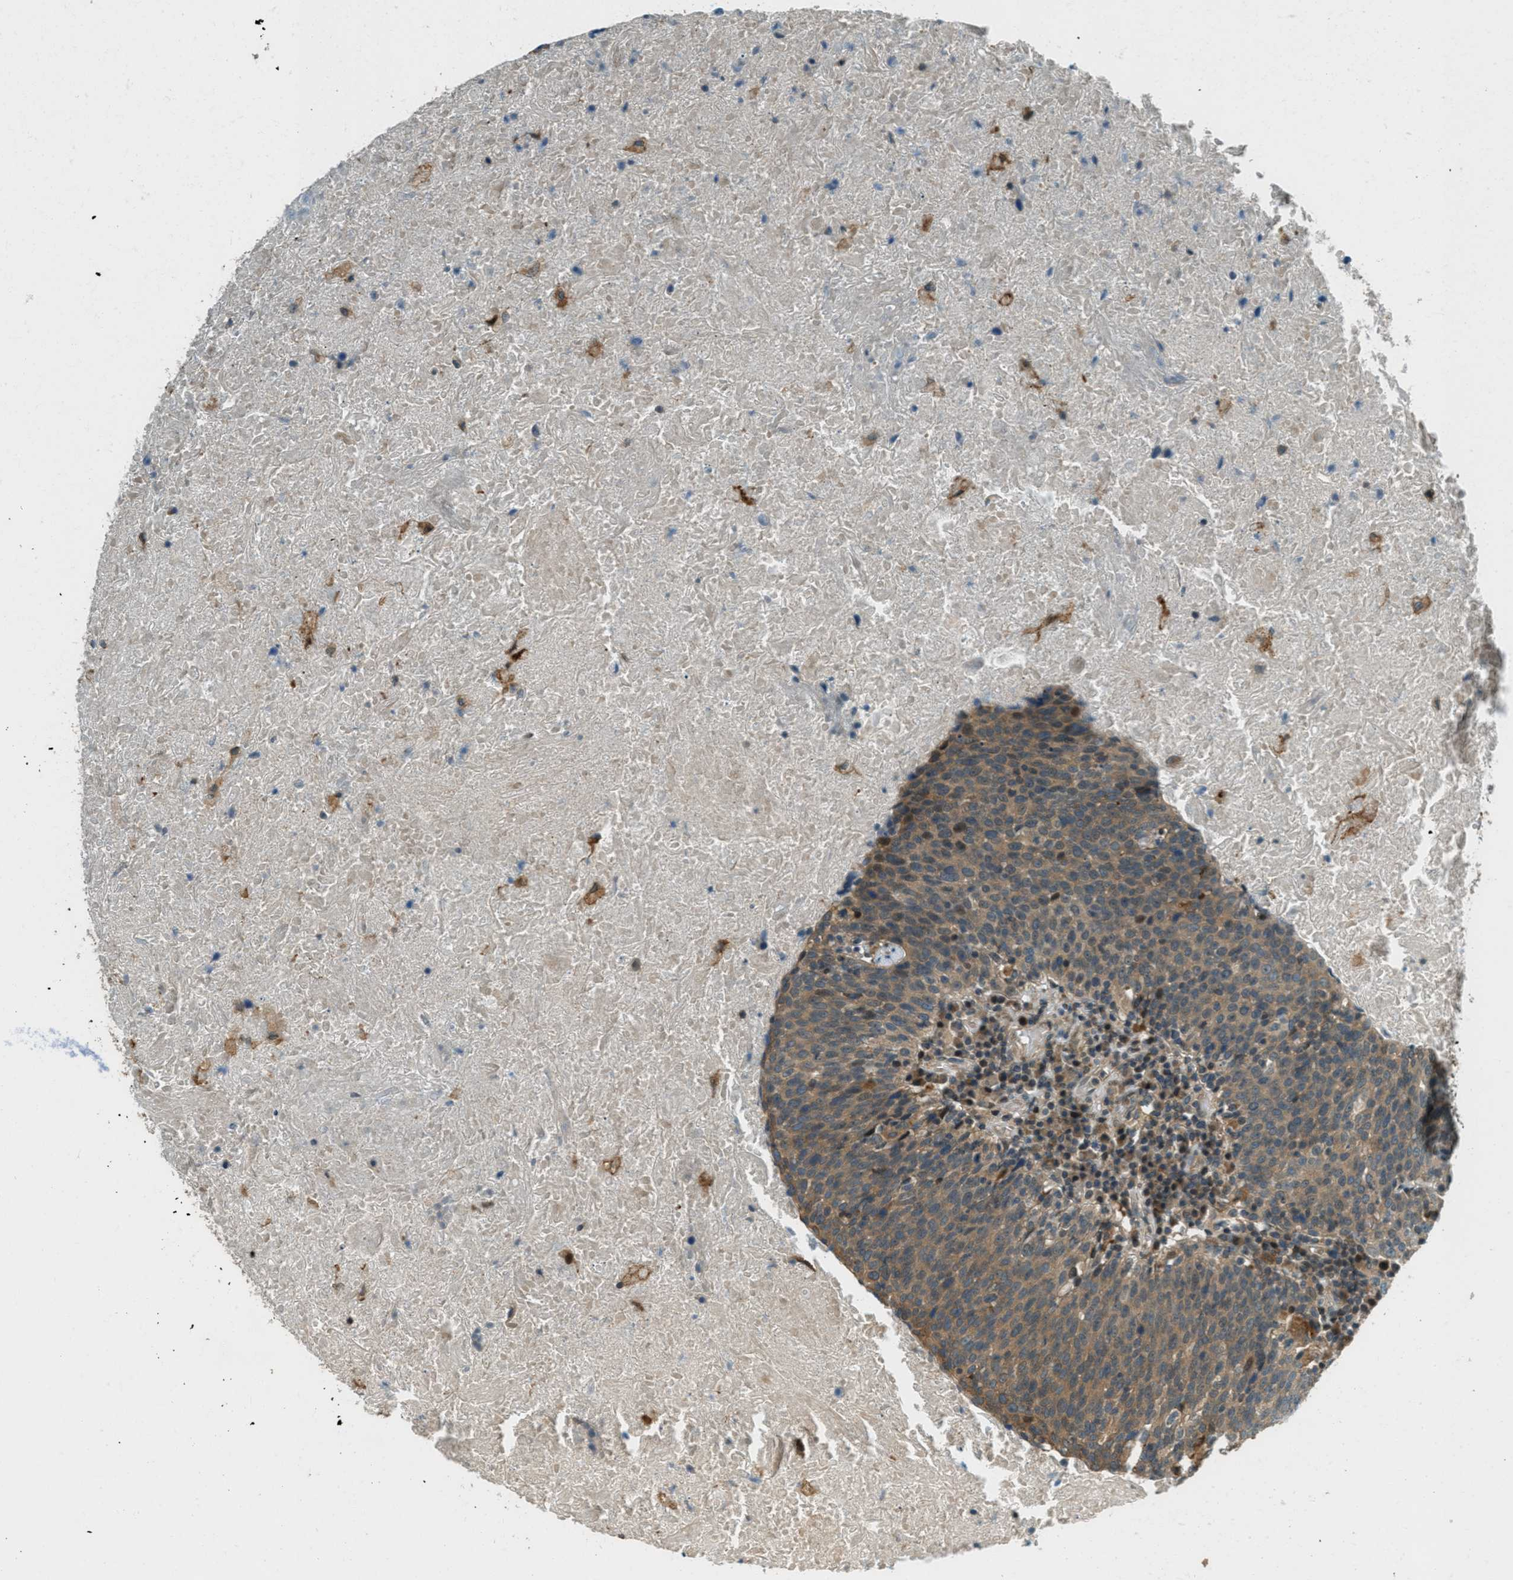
{"staining": {"intensity": "moderate", "quantity": ">75%", "location": "cytoplasmic/membranous"}, "tissue": "head and neck cancer", "cell_type": "Tumor cells", "image_type": "cancer", "snomed": [{"axis": "morphology", "description": "Squamous cell carcinoma, NOS"}, {"axis": "morphology", "description": "Squamous cell carcinoma, metastatic, NOS"}, {"axis": "topography", "description": "Lymph node"}, {"axis": "topography", "description": "Head-Neck"}], "caption": "This histopathology image demonstrates immunohistochemistry (IHC) staining of human head and neck cancer, with medium moderate cytoplasmic/membranous expression in about >75% of tumor cells.", "gene": "PTPN23", "patient": {"sex": "male", "age": 62}}